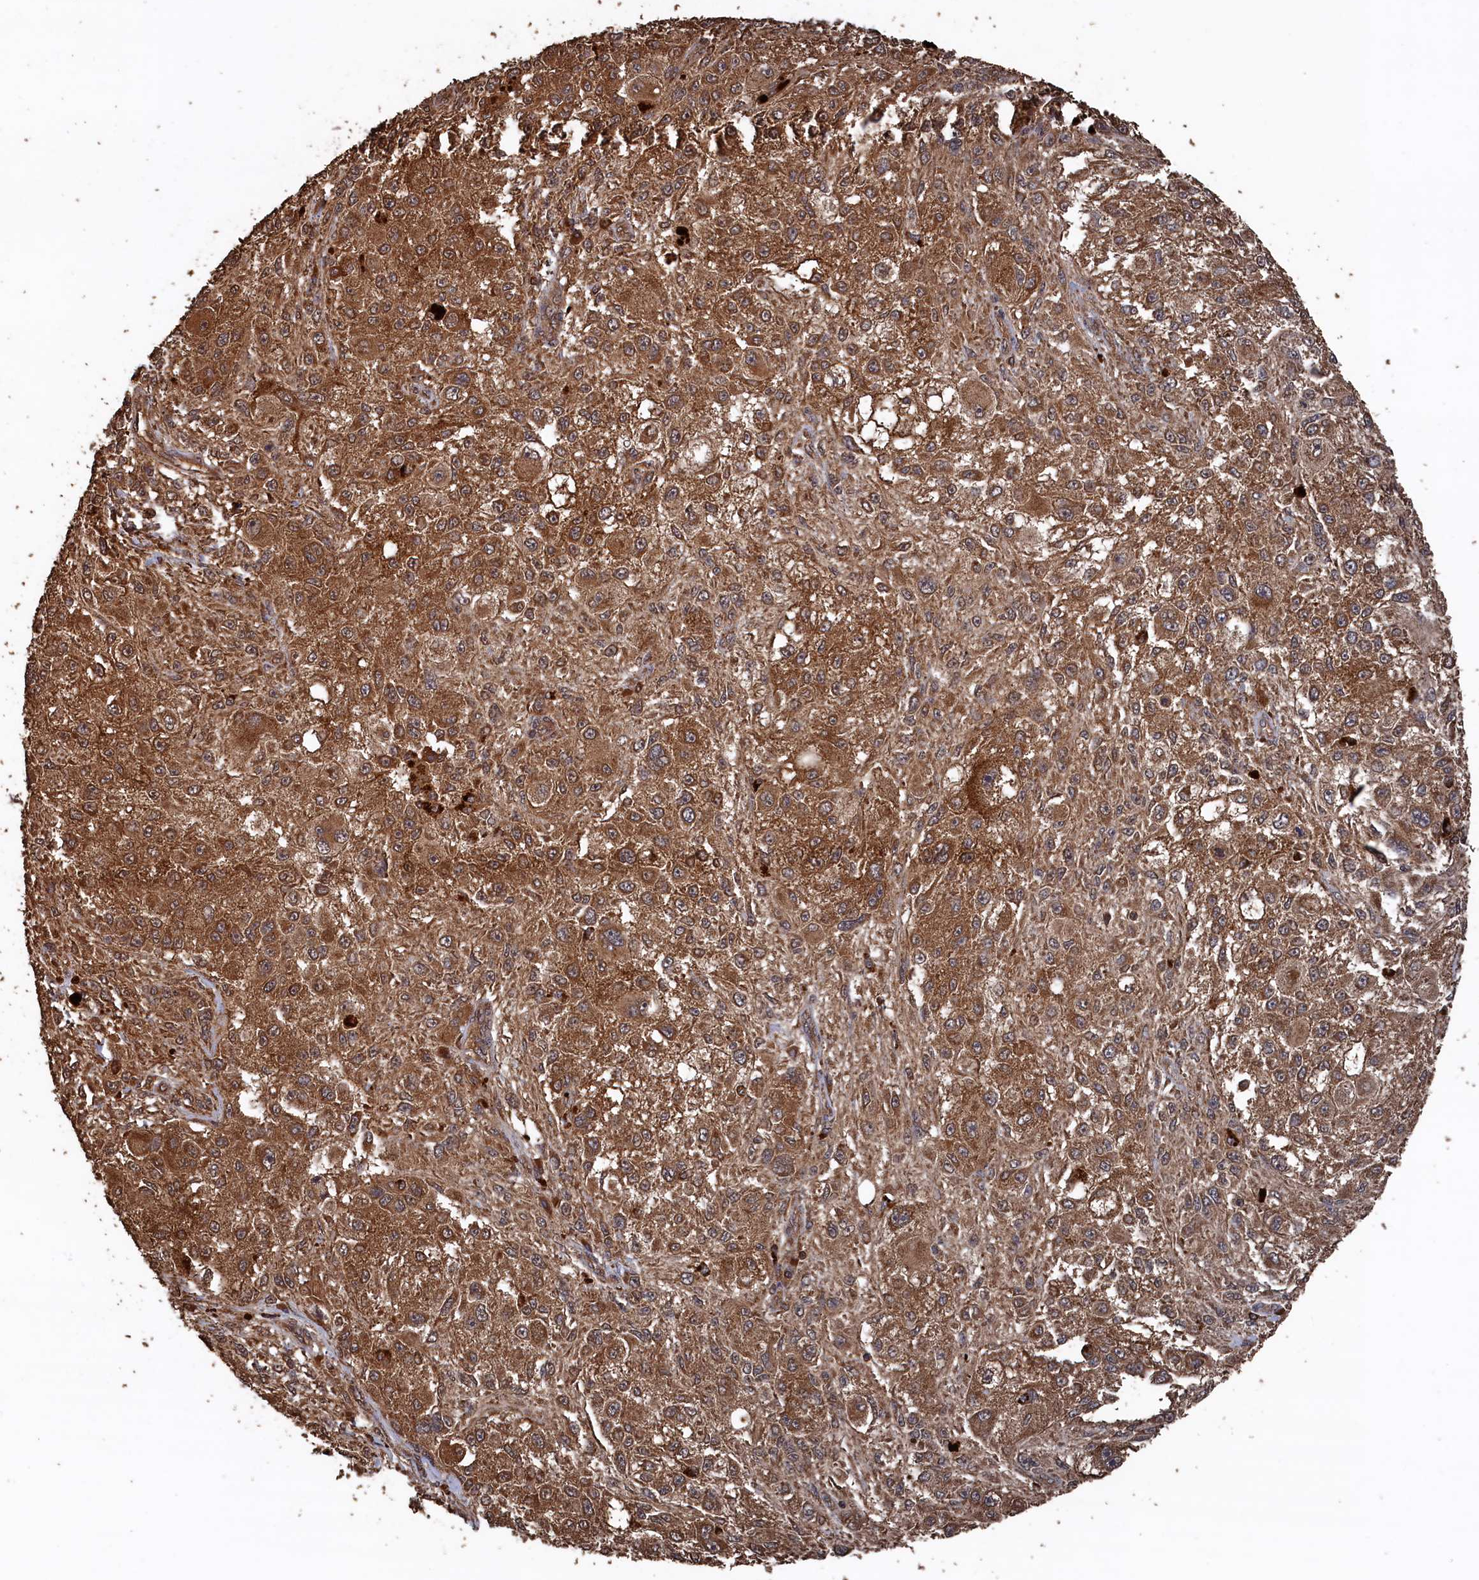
{"staining": {"intensity": "moderate", "quantity": ">75%", "location": "cytoplasmic/membranous"}, "tissue": "melanoma", "cell_type": "Tumor cells", "image_type": "cancer", "snomed": [{"axis": "morphology", "description": "Necrosis, NOS"}, {"axis": "morphology", "description": "Malignant melanoma, NOS"}, {"axis": "topography", "description": "Skin"}], "caption": "Moderate cytoplasmic/membranous positivity is seen in about >75% of tumor cells in malignant melanoma. The staining was performed using DAB (3,3'-diaminobenzidine) to visualize the protein expression in brown, while the nuclei were stained in blue with hematoxylin (Magnification: 20x).", "gene": "SNX33", "patient": {"sex": "female", "age": 87}}